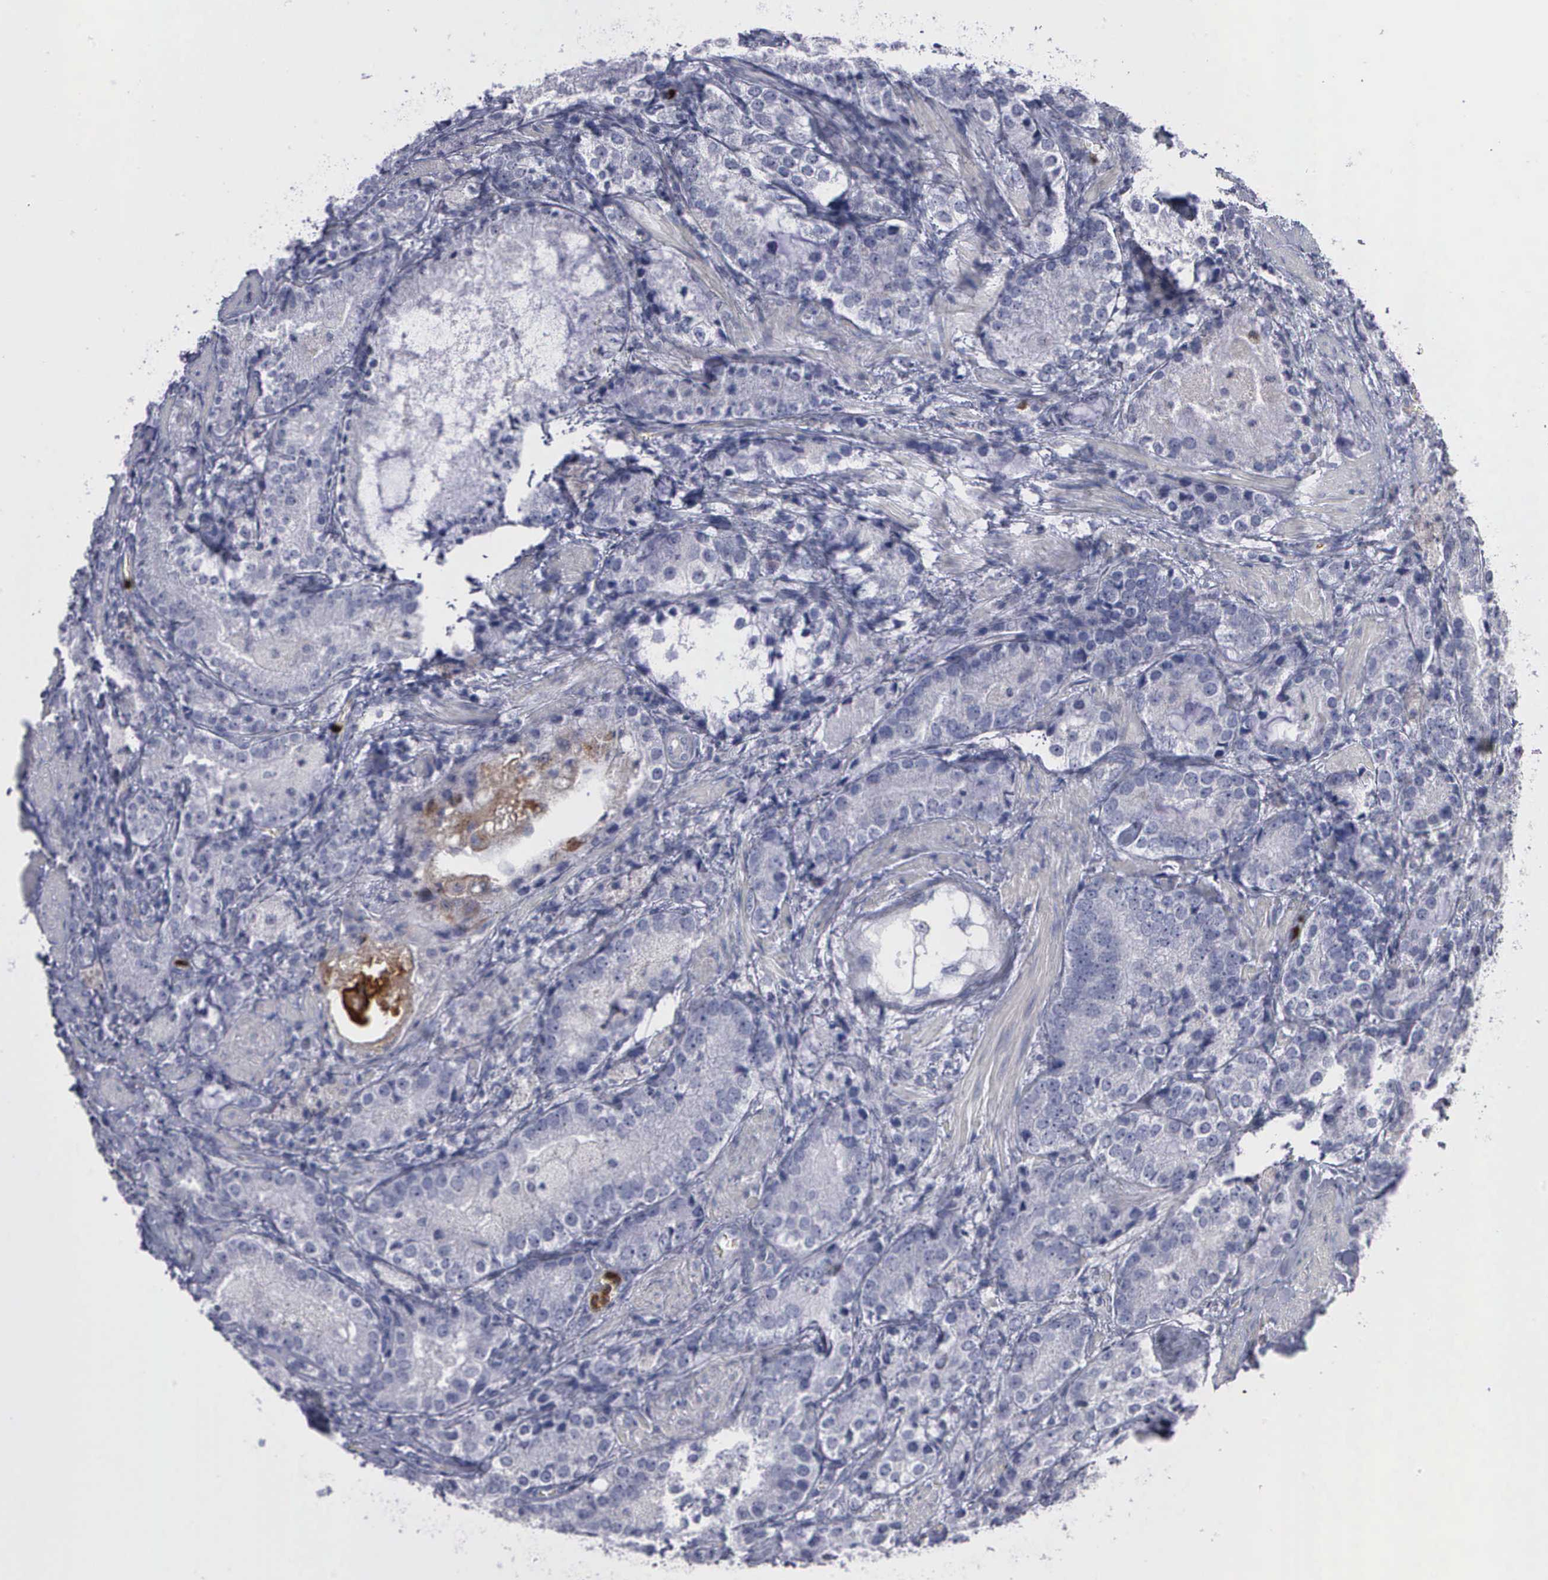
{"staining": {"intensity": "negative", "quantity": "none", "location": "none"}, "tissue": "prostate cancer", "cell_type": "Tumor cells", "image_type": "cancer", "snomed": [{"axis": "morphology", "description": "Adenocarcinoma, High grade"}, {"axis": "topography", "description": "Prostate"}], "caption": "Immunohistochemistry of human prostate cancer (high-grade adenocarcinoma) demonstrates no expression in tumor cells. The staining was performed using DAB (3,3'-diaminobenzidine) to visualize the protein expression in brown, while the nuclei were stained in blue with hematoxylin (Magnification: 20x).", "gene": "MMP9", "patient": {"sex": "male", "age": 63}}